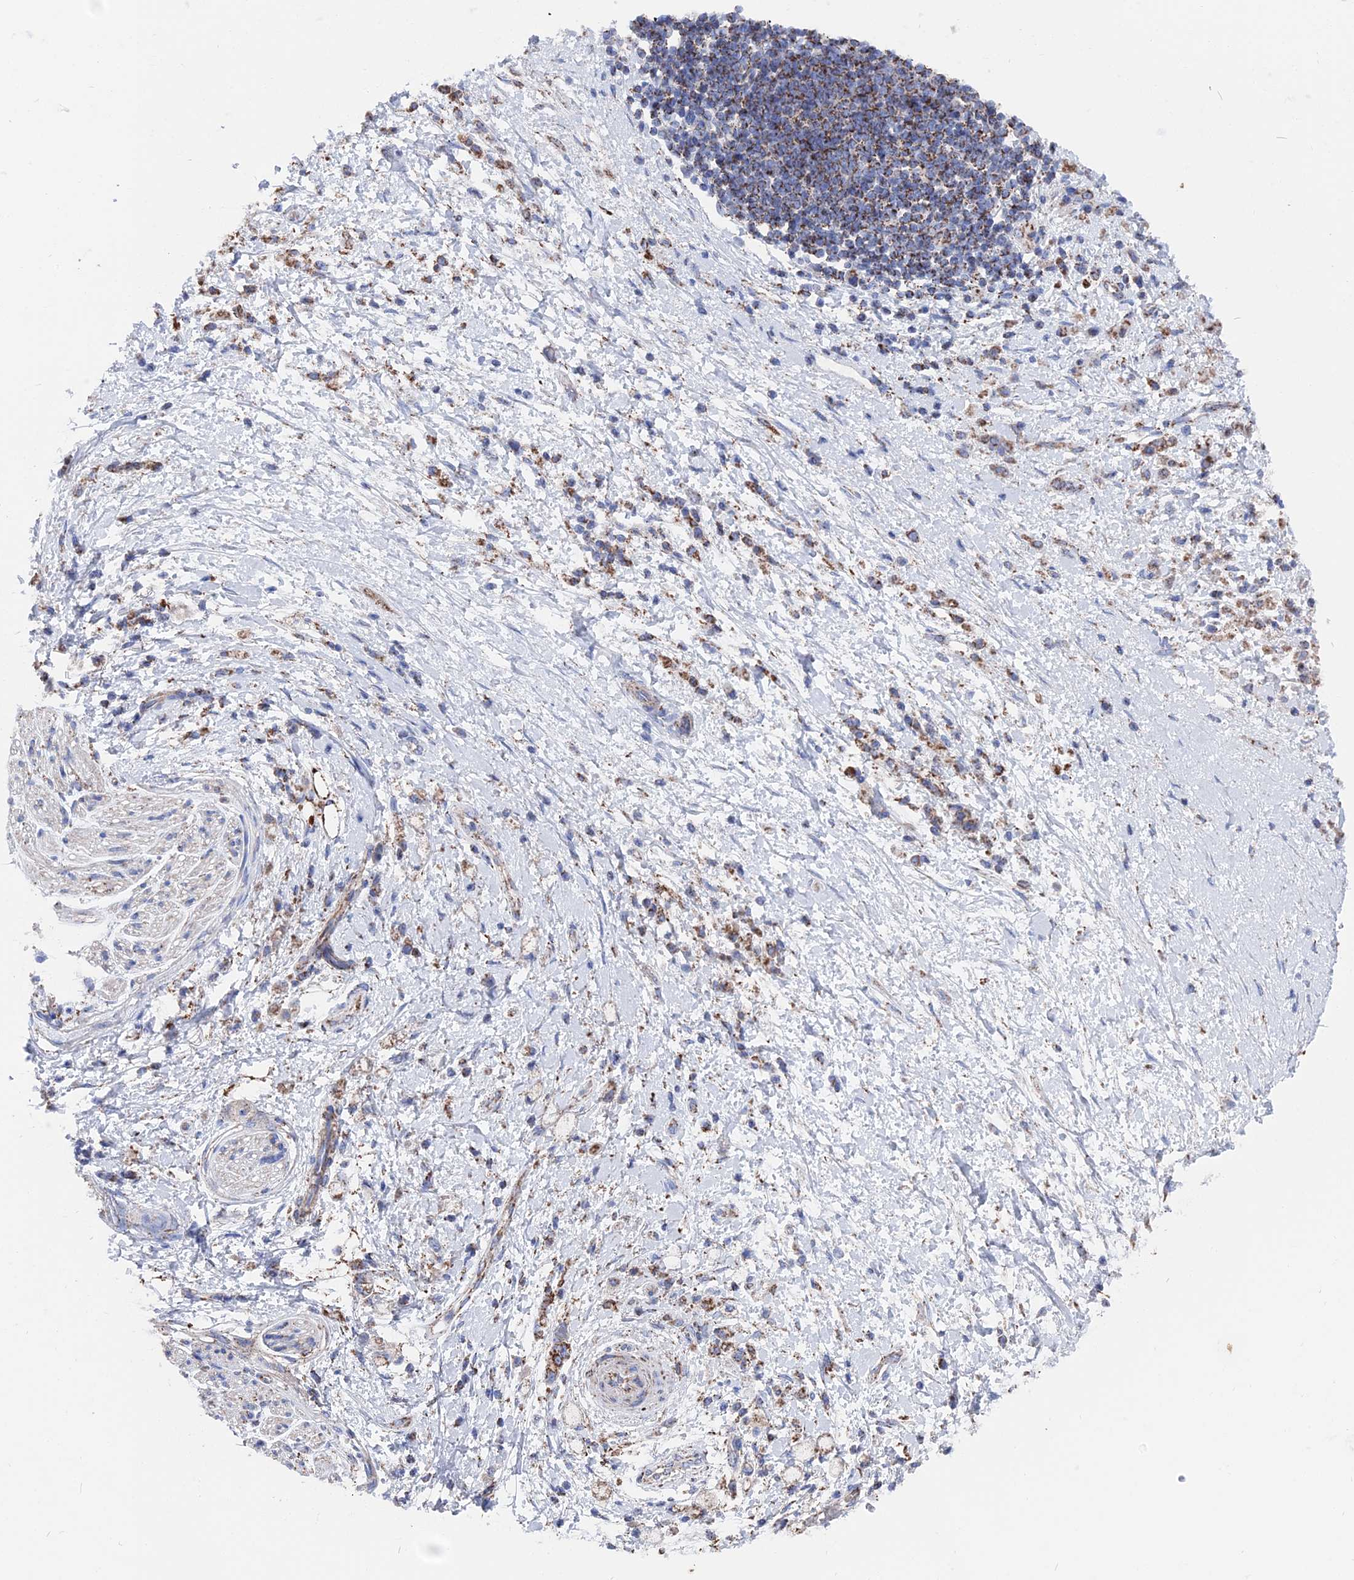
{"staining": {"intensity": "strong", "quantity": ">75%", "location": "cytoplasmic/membranous"}, "tissue": "stomach cancer", "cell_type": "Tumor cells", "image_type": "cancer", "snomed": [{"axis": "morphology", "description": "Adenocarcinoma, NOS"}, {"axis": "topography", "description": "Stomach"}], "caption": "This is a photomicrograph of immunohistochemistry (IHC) staining of stomach cancer (adenocarcinoma), which shows strong positivity in the cytoplasmic/membranous of tumor cells.", "gene": "IFT80", "patient": {"sex": "female", "age": 60}}